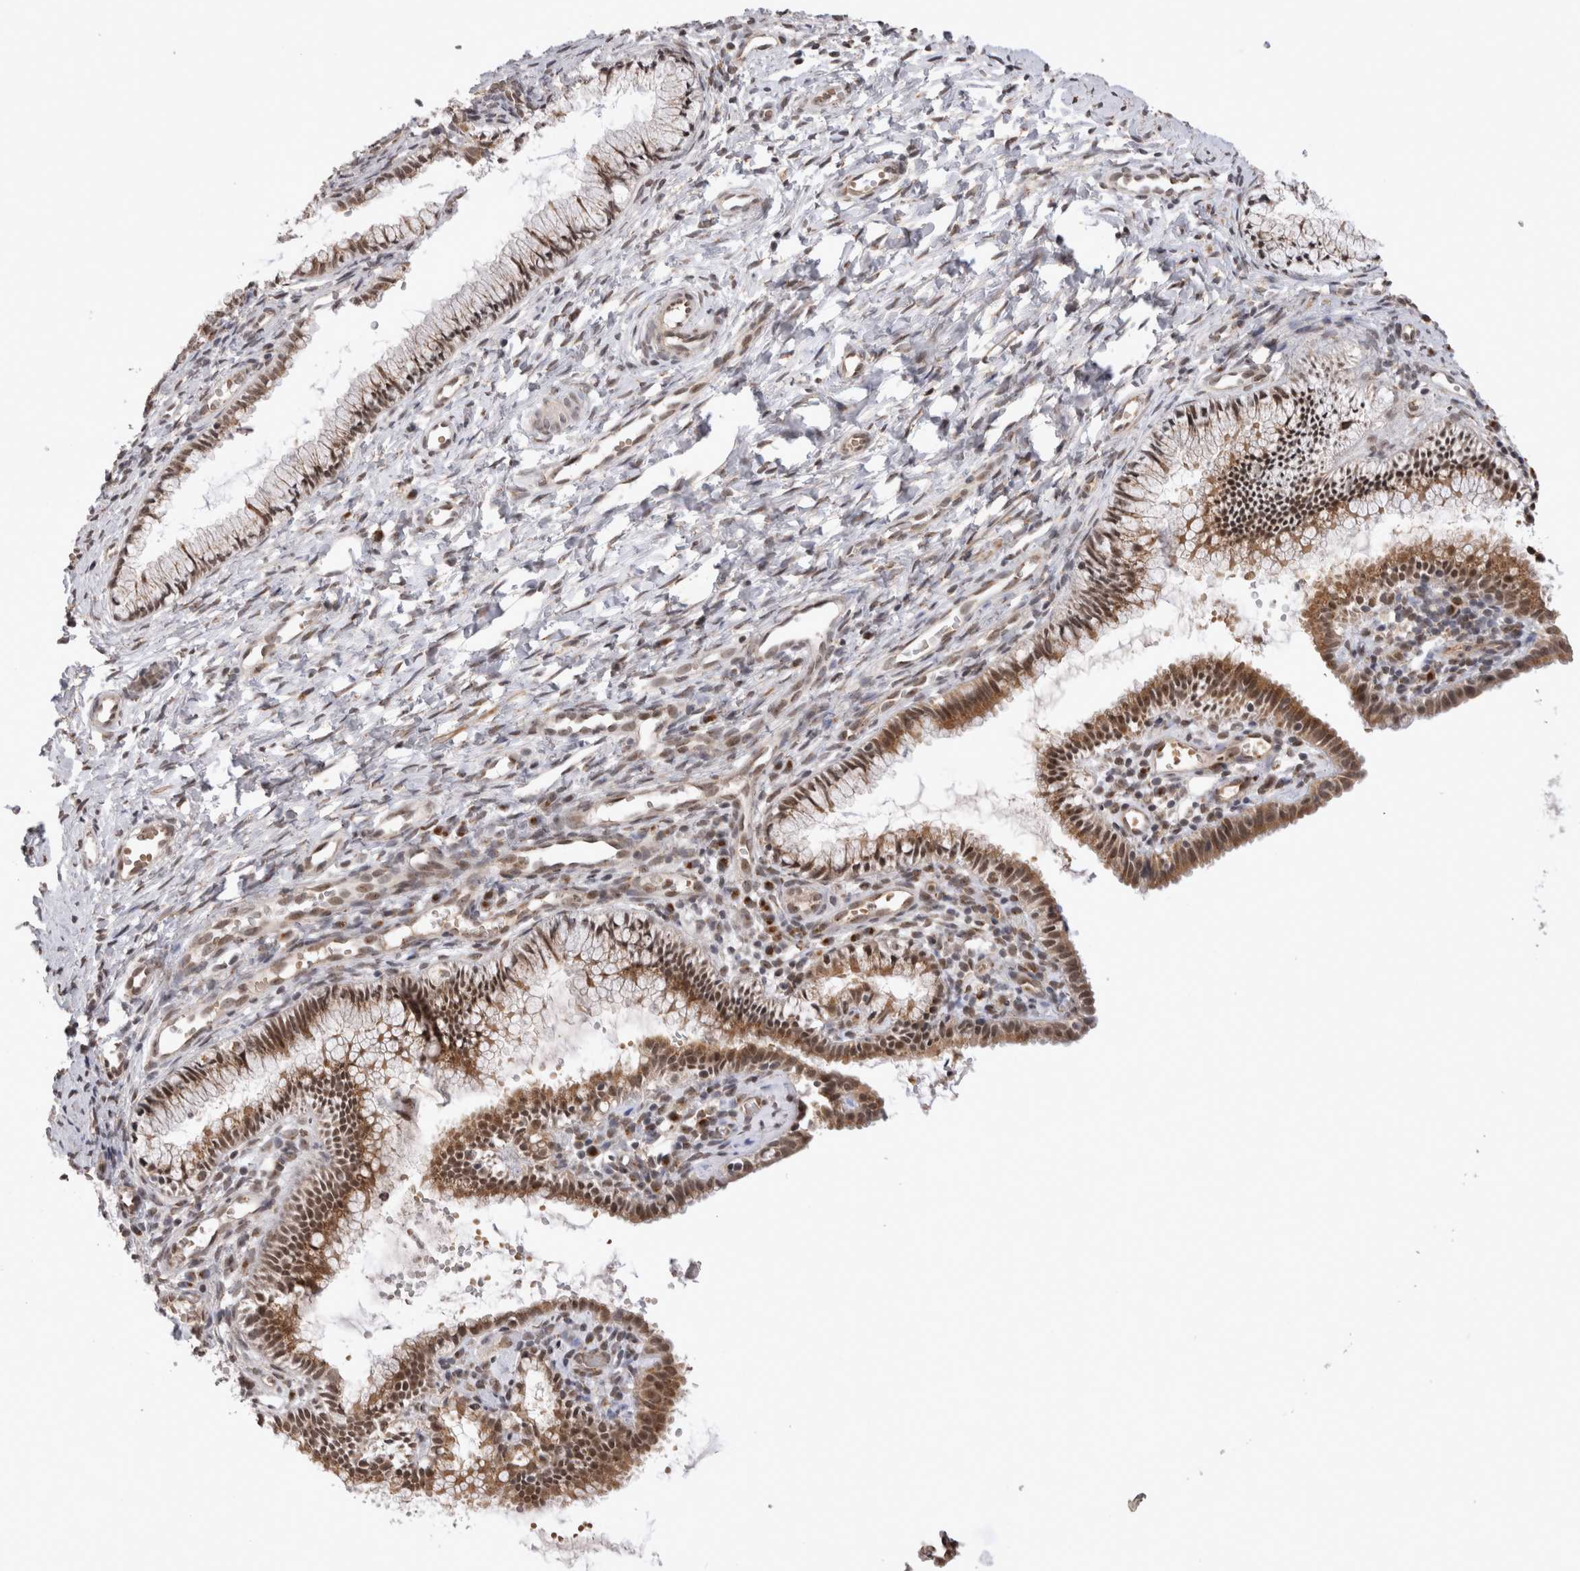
{"staining": {"intensity": "strong", "quantity": ">75%", "location": "cytoplasmic/membranous,nuclear"}, "tissue": "cervix", "cell_type": "Glandular cells", "image_type": "normal", "snomed": [{"axis": "morphology", "description": "Normal tissue, NOS"}, {"axis": "topography", "description": "Cervix"}], "caption": "A micrograph showing strong cytoplasmic/membranous,nuclear staining in about >75% of glandular cells in benign cervix, as visualized by brown immunohistochemical staining.", "gene": "TMEM65", "patient": {"sex": "female", "age": 27}}